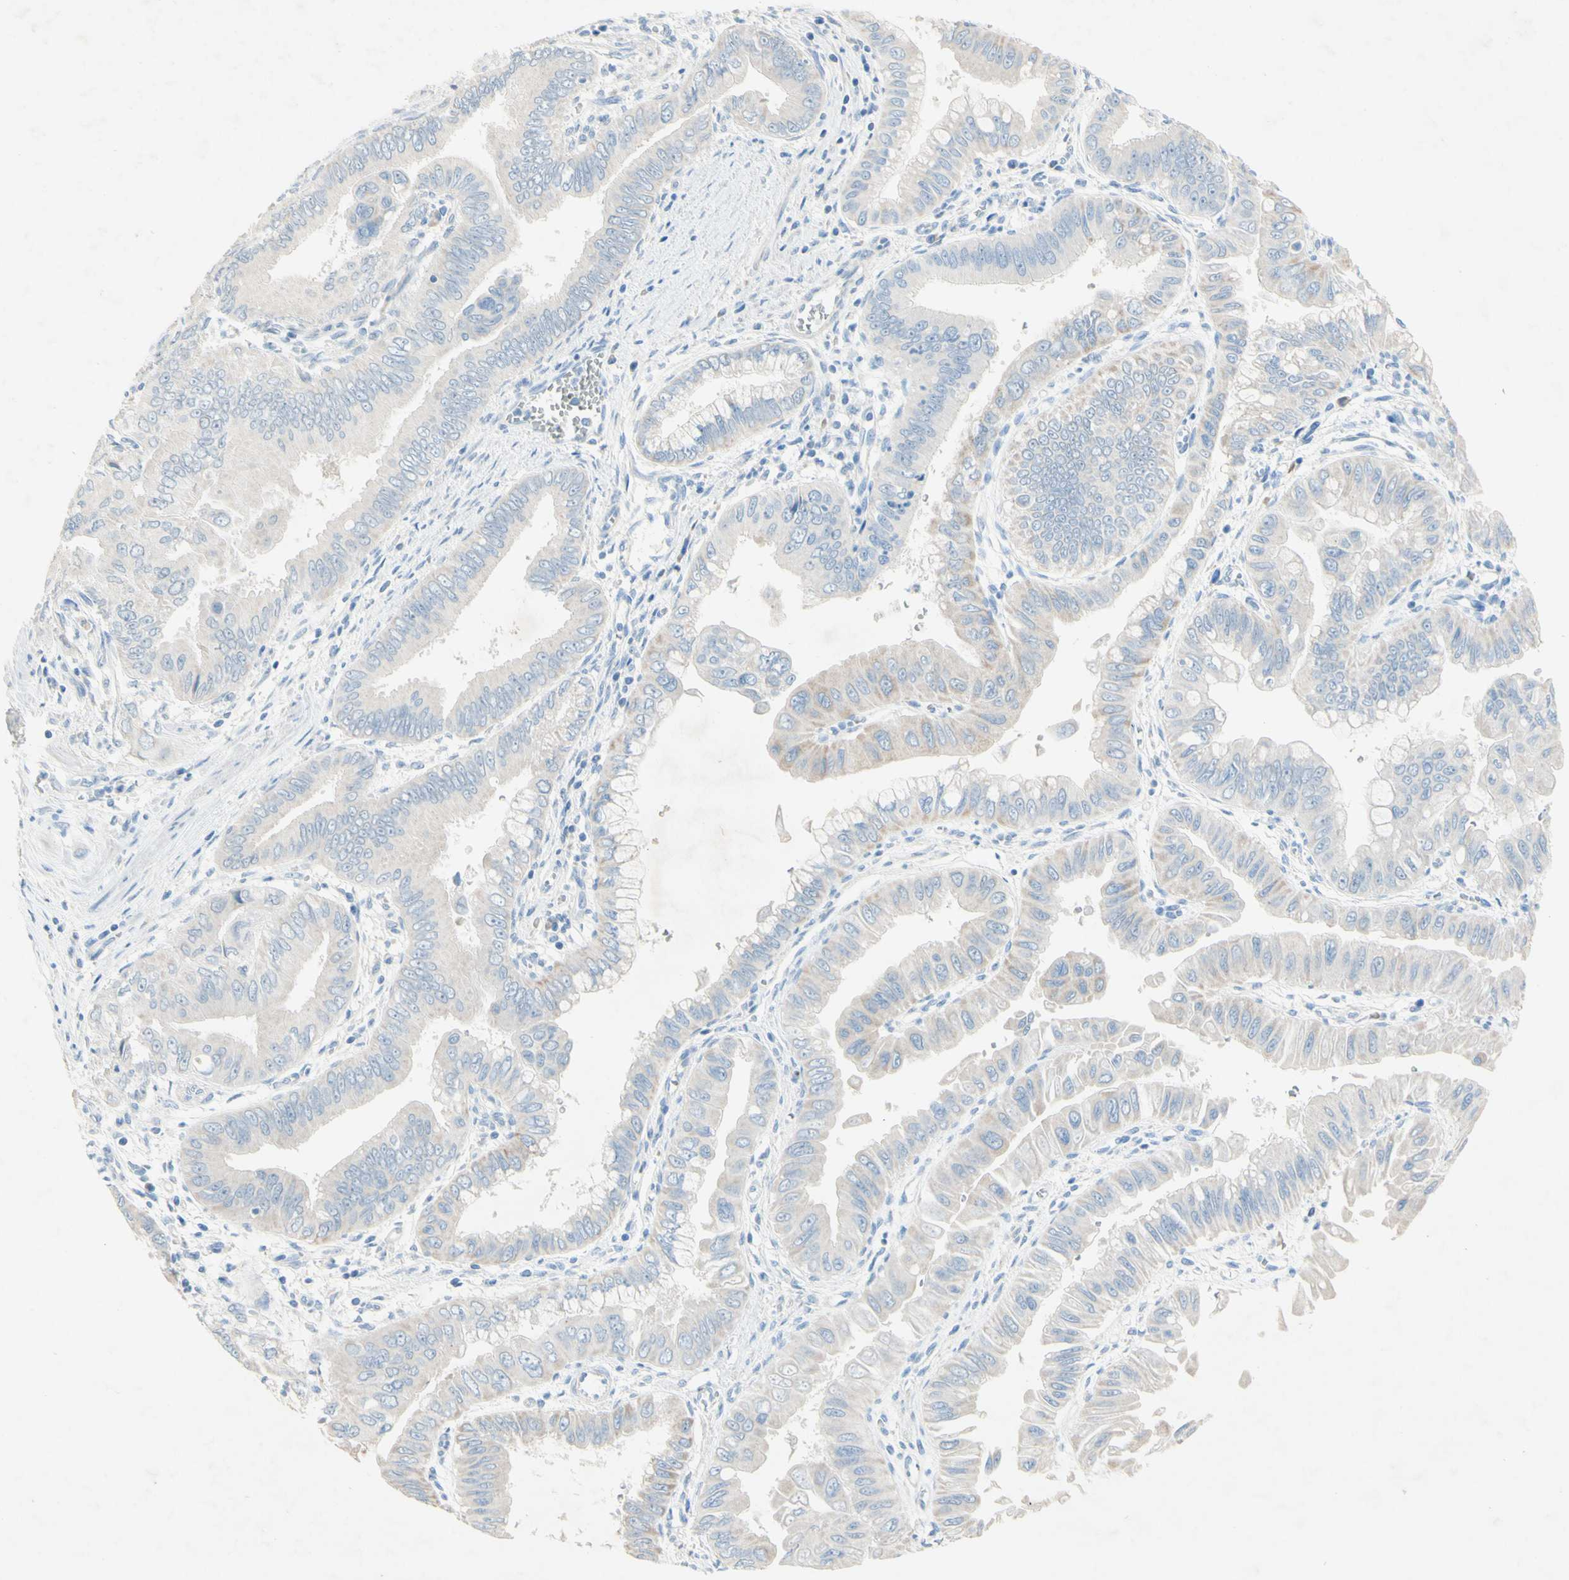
{"staining": {"intensity": "negative", "quantity": "none", "location": "none"}, "tissue": "pancreatic cancer", "cell_type": "Tumor cells", "image_type": "cancer", "snomed": [{"axis": "morphology", "description": "Normal tissue, NOS"}, {"axis": "topography", "description": "Lymph node"}], "caption": "An image of pancreatic cancer stained for a protein reveals no brown staining in tumor cells.", "gene": "ACADL", "patient": {"sex": "male", "age": 50}}